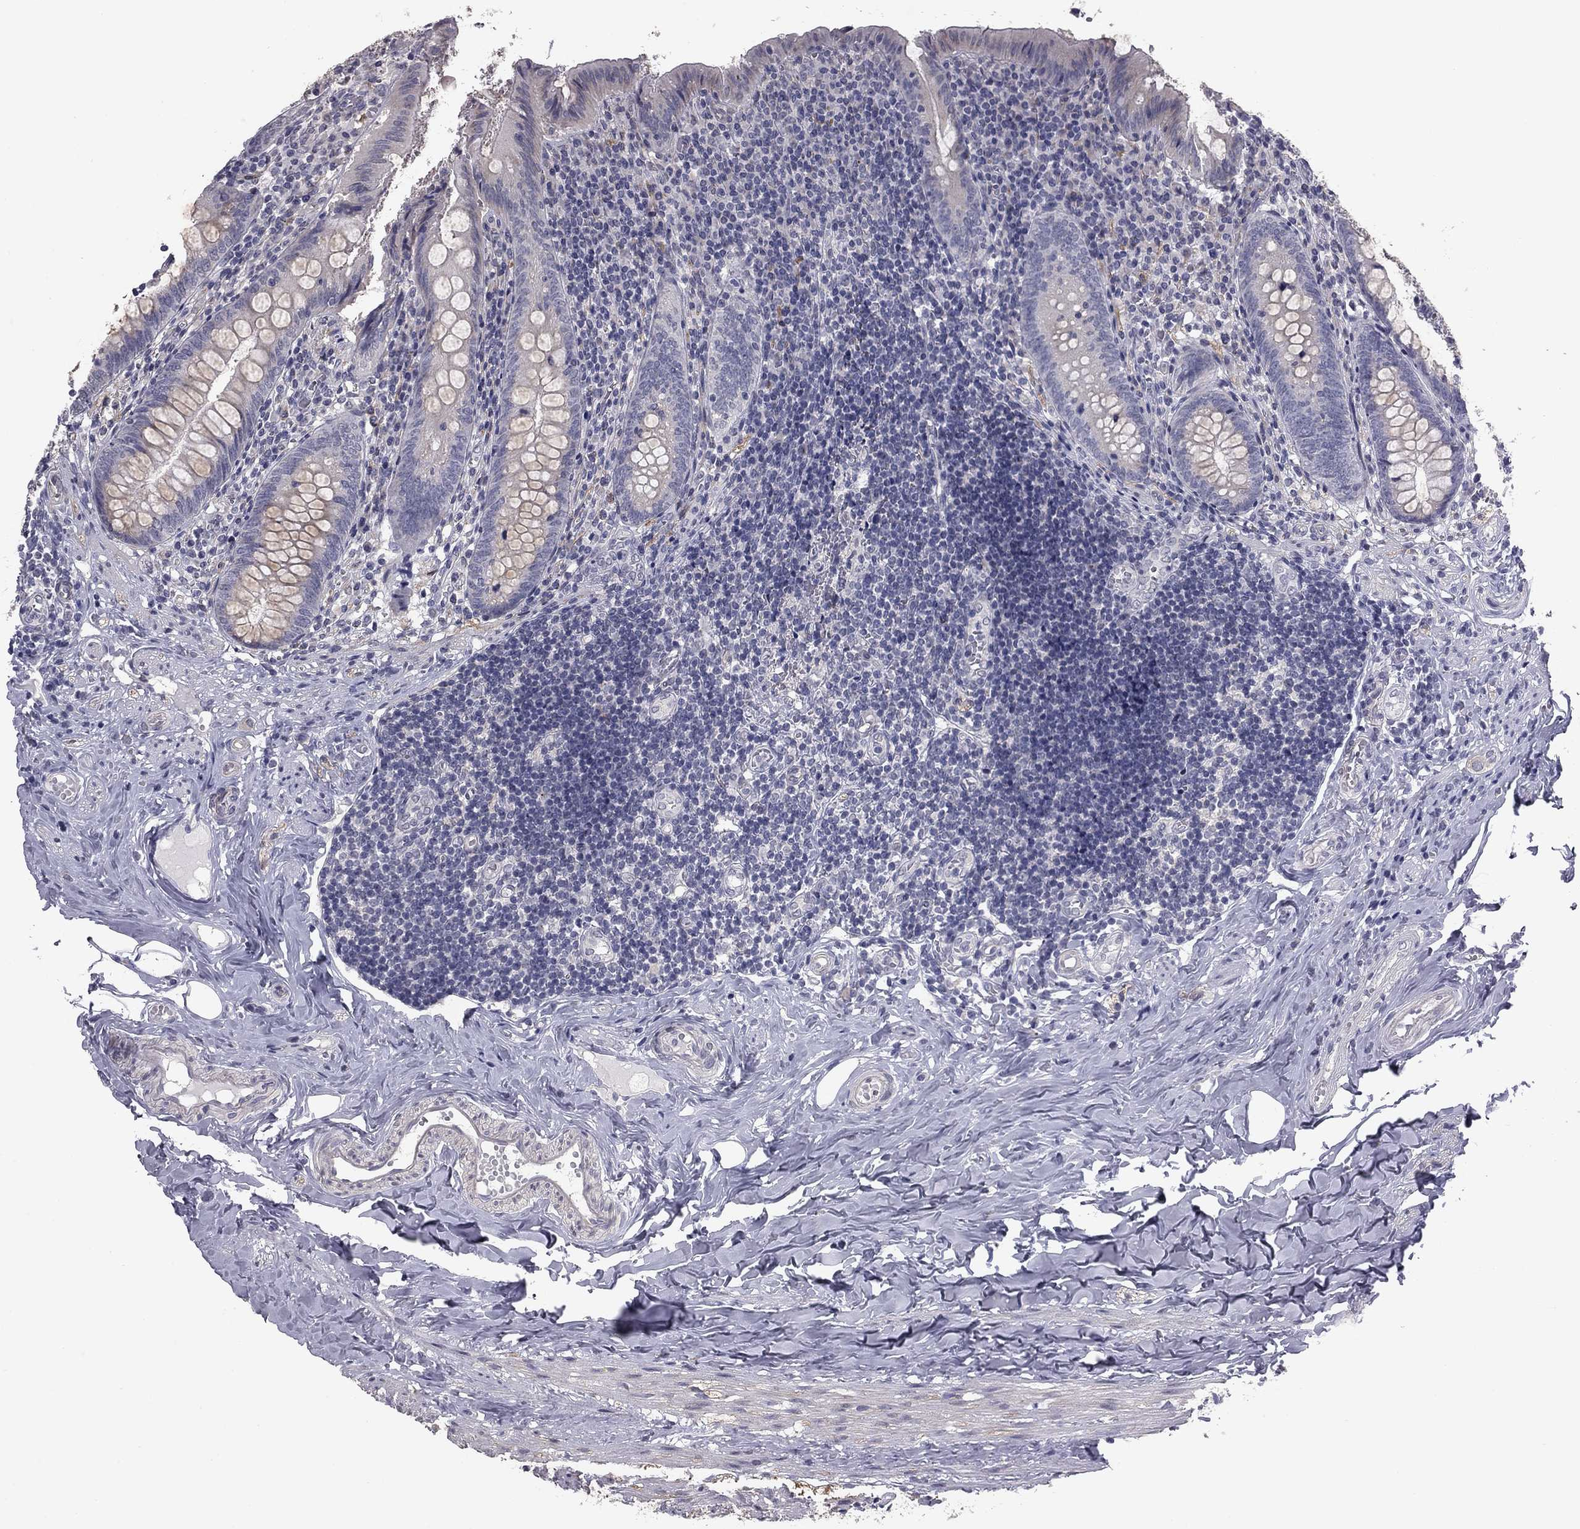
{"staining": {"intensity": "weak", "quantity": "<25%", "location": "cytoplasmic/membranous"}, "tissue": "appendix", "cell_type": "Glandular cells", "image_type": "normal", "snomed": [{"axis": "morphology", "description": "Normal tissue, NOS"}, {"axis": "topography", "description": "Appendix"}], "caption": "The micrograph displays no significant positivity in glandular cells of appendix. The staining was performed using DAB to visualize the protein expression in brown, while the nuclei were stained in blue with hematoxylin (Magnification: 20x).", "gene": "PRRT2", "patient": {"sex": "female", "age": 23}}